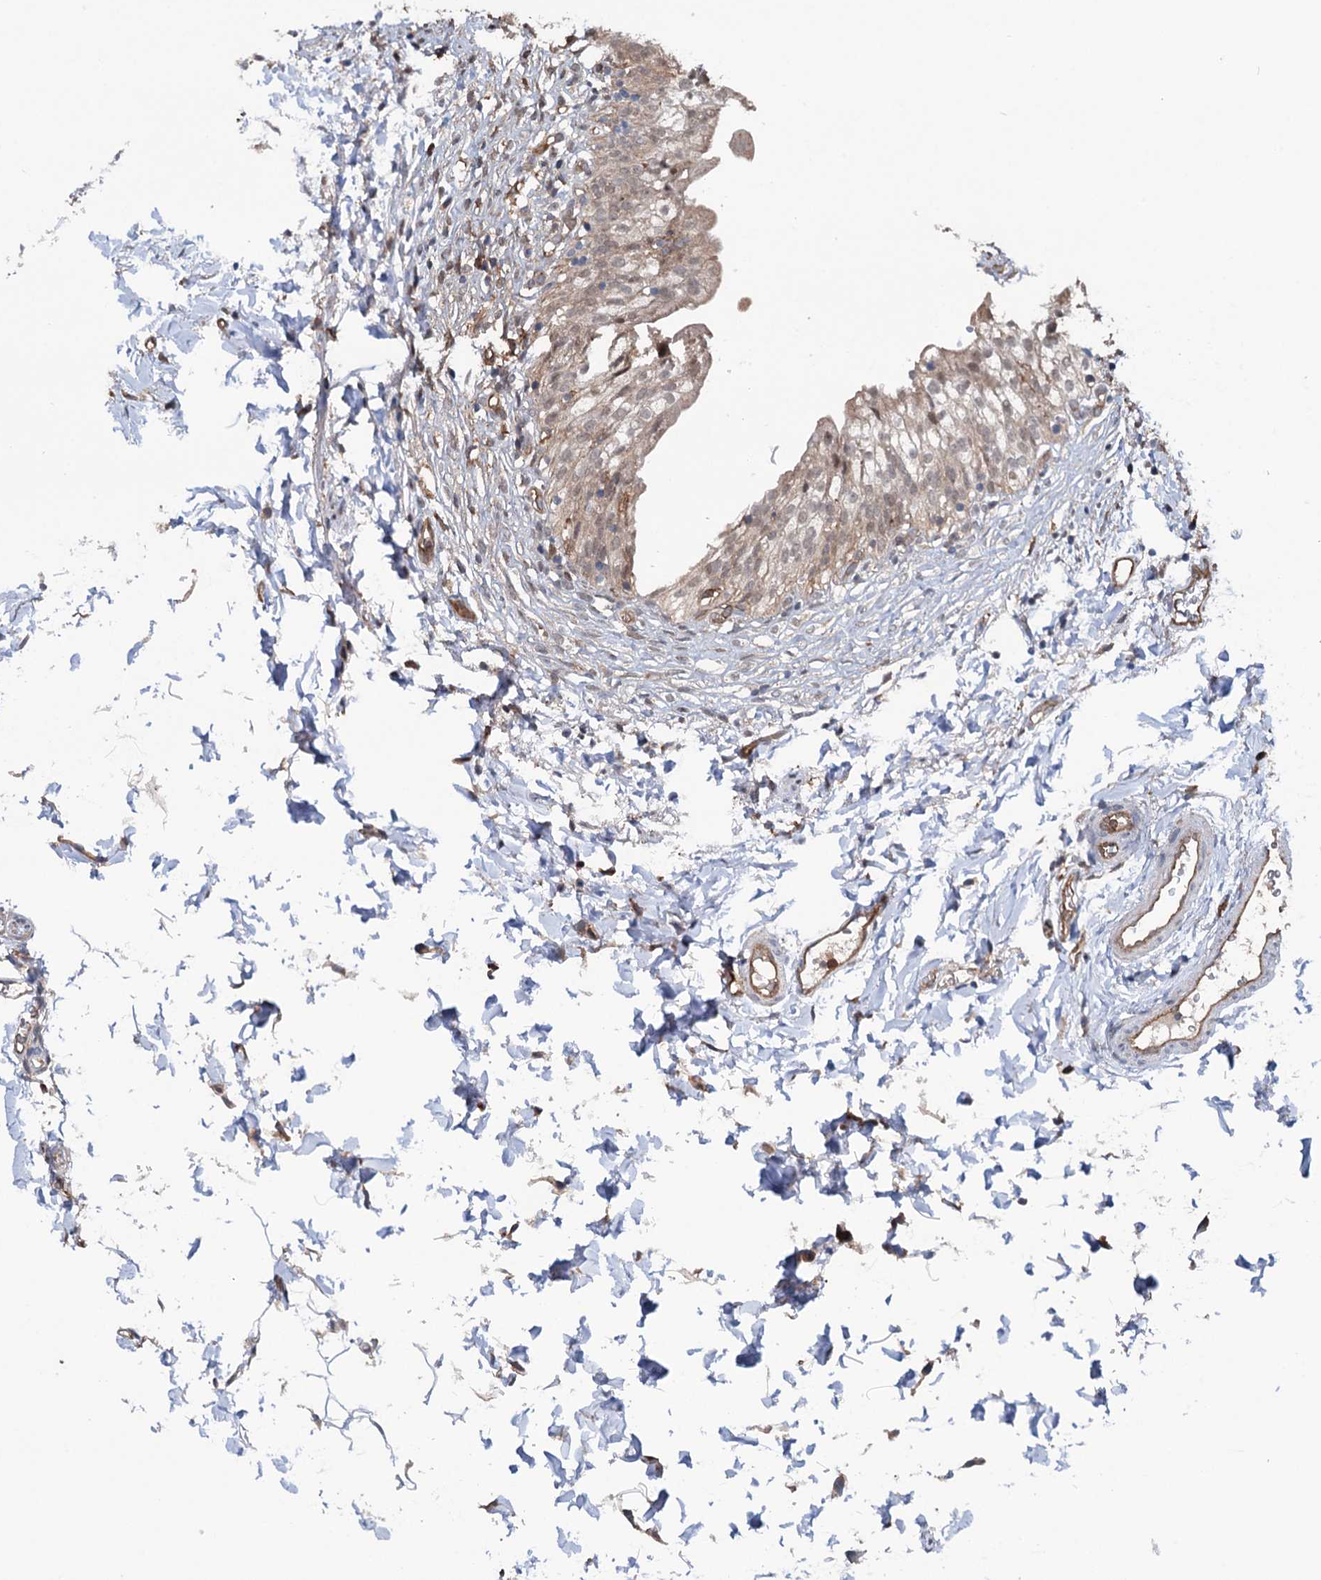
{"staining": {"intensity": "moderate", "quantity": "25%-75%", "location": "cytoplasmic/membranous"}, "tissue": "urinary bladder", "cell_type": "Urothelial cells", "image_type": "normal", "snomed": [{"axis": "morphology", "description": "Normal tissue, NOS"}, {"axis": "topography", "description": "Urinary bladder"}], "caption": "IHC image of benign human urinary bladder stained for a protein (brown), which shows medium levels of moderate cytoplasmic/membranous expression in about 25%-75% of urothelial cells.", "gene": "NCAPD2", "patient": {"sex": "male", "age": 55}}